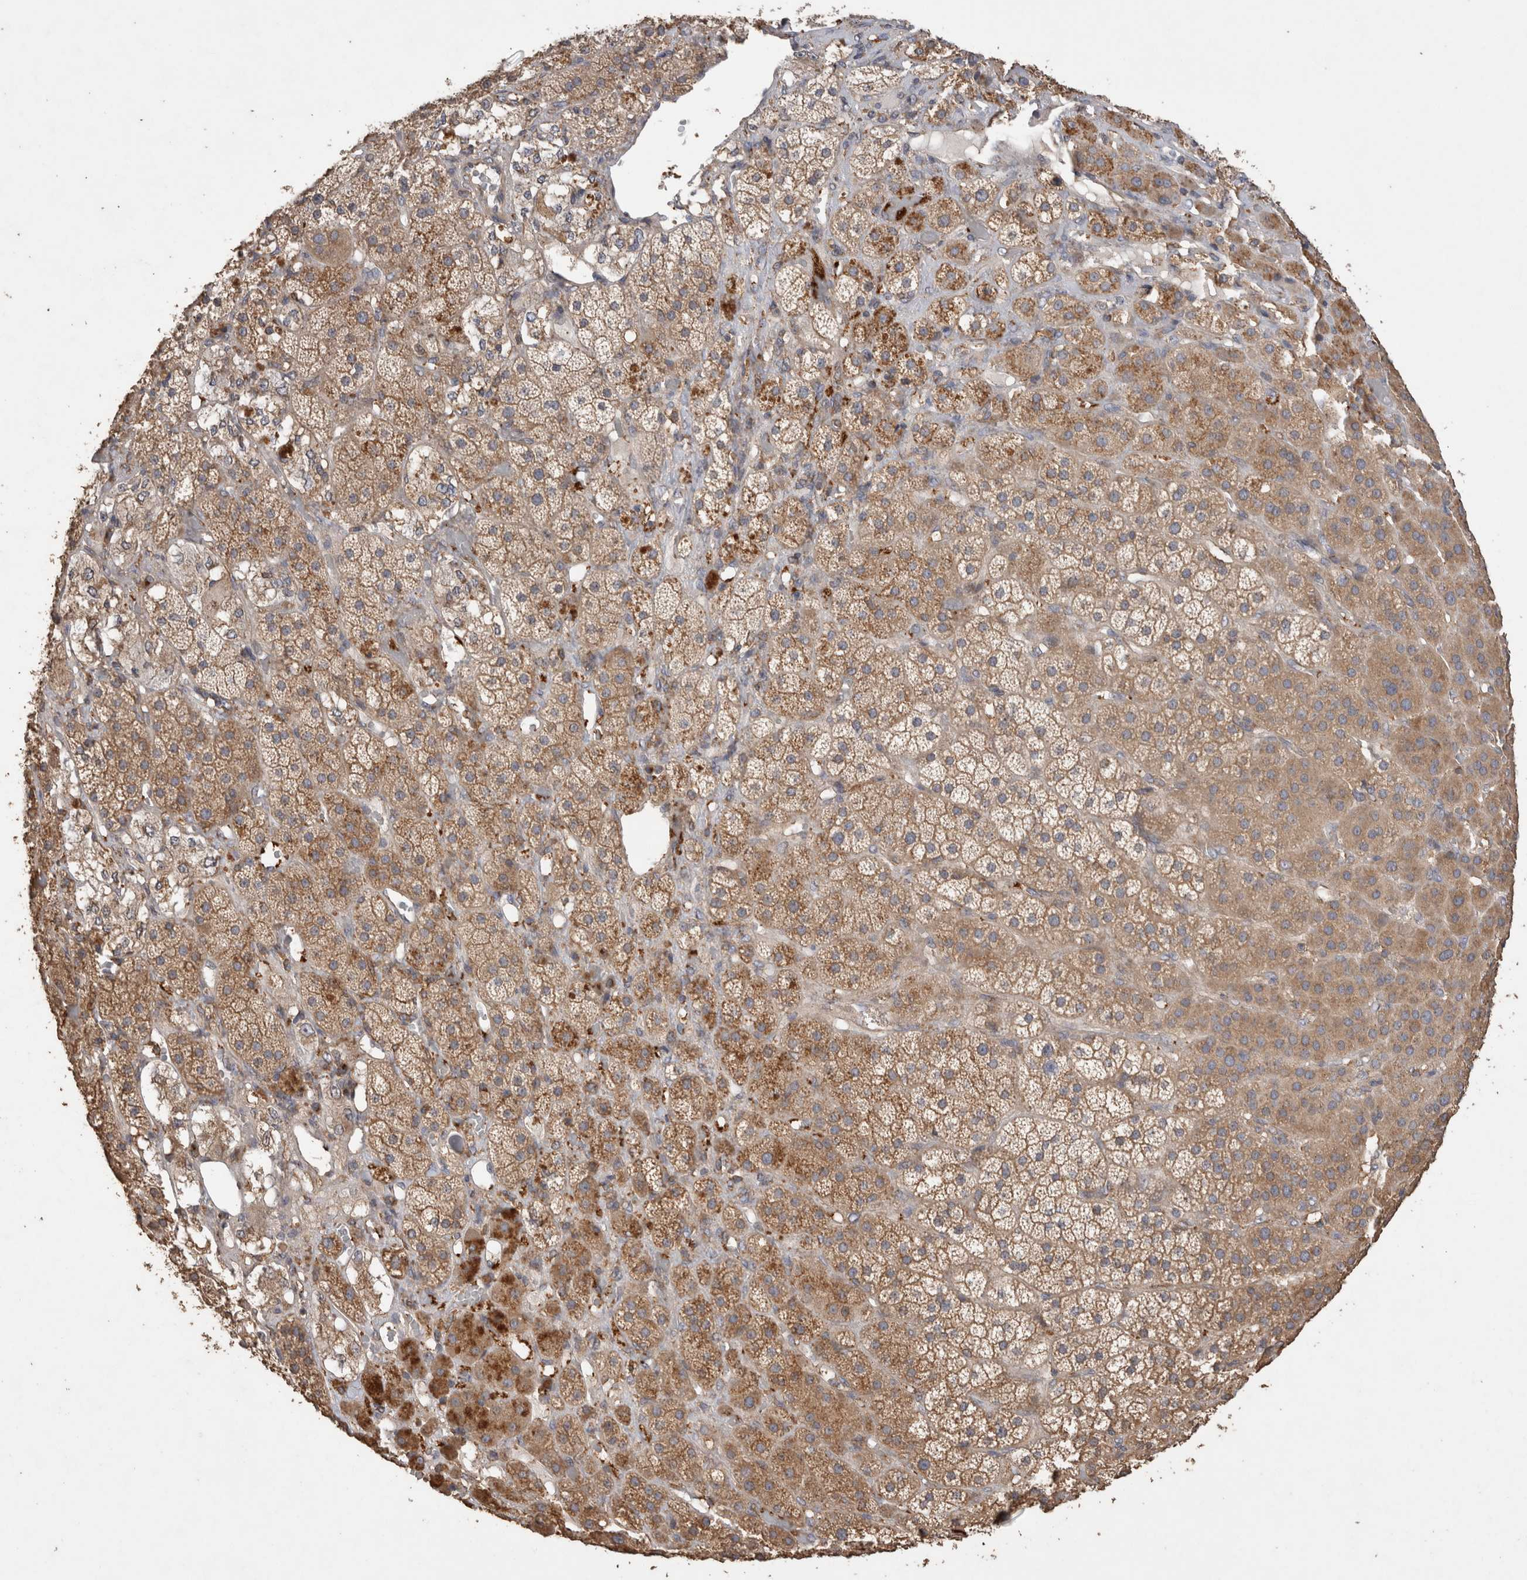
{"staining": {"intensity": "moderate", "quantity": ">75%", "location": "cytoplasmic/membranous"}, "tissue": "adrenal gland", "cell_type": "Glandular cells", "image_type": "normal", "snomed": [{"axis": "morphology", "description": "Normal tissue, NOS"}, {"axis": "topography", "description": "Adrenal gland"}], "caption": "Immunohistochemistry (IHC) of benign adrenal gland displays medium levels of moderate cytoplasmic/membranous staining in about >75% of glandular cells.", "gene": "SNX31", "patient": {"sex": "male", "age": 57}}